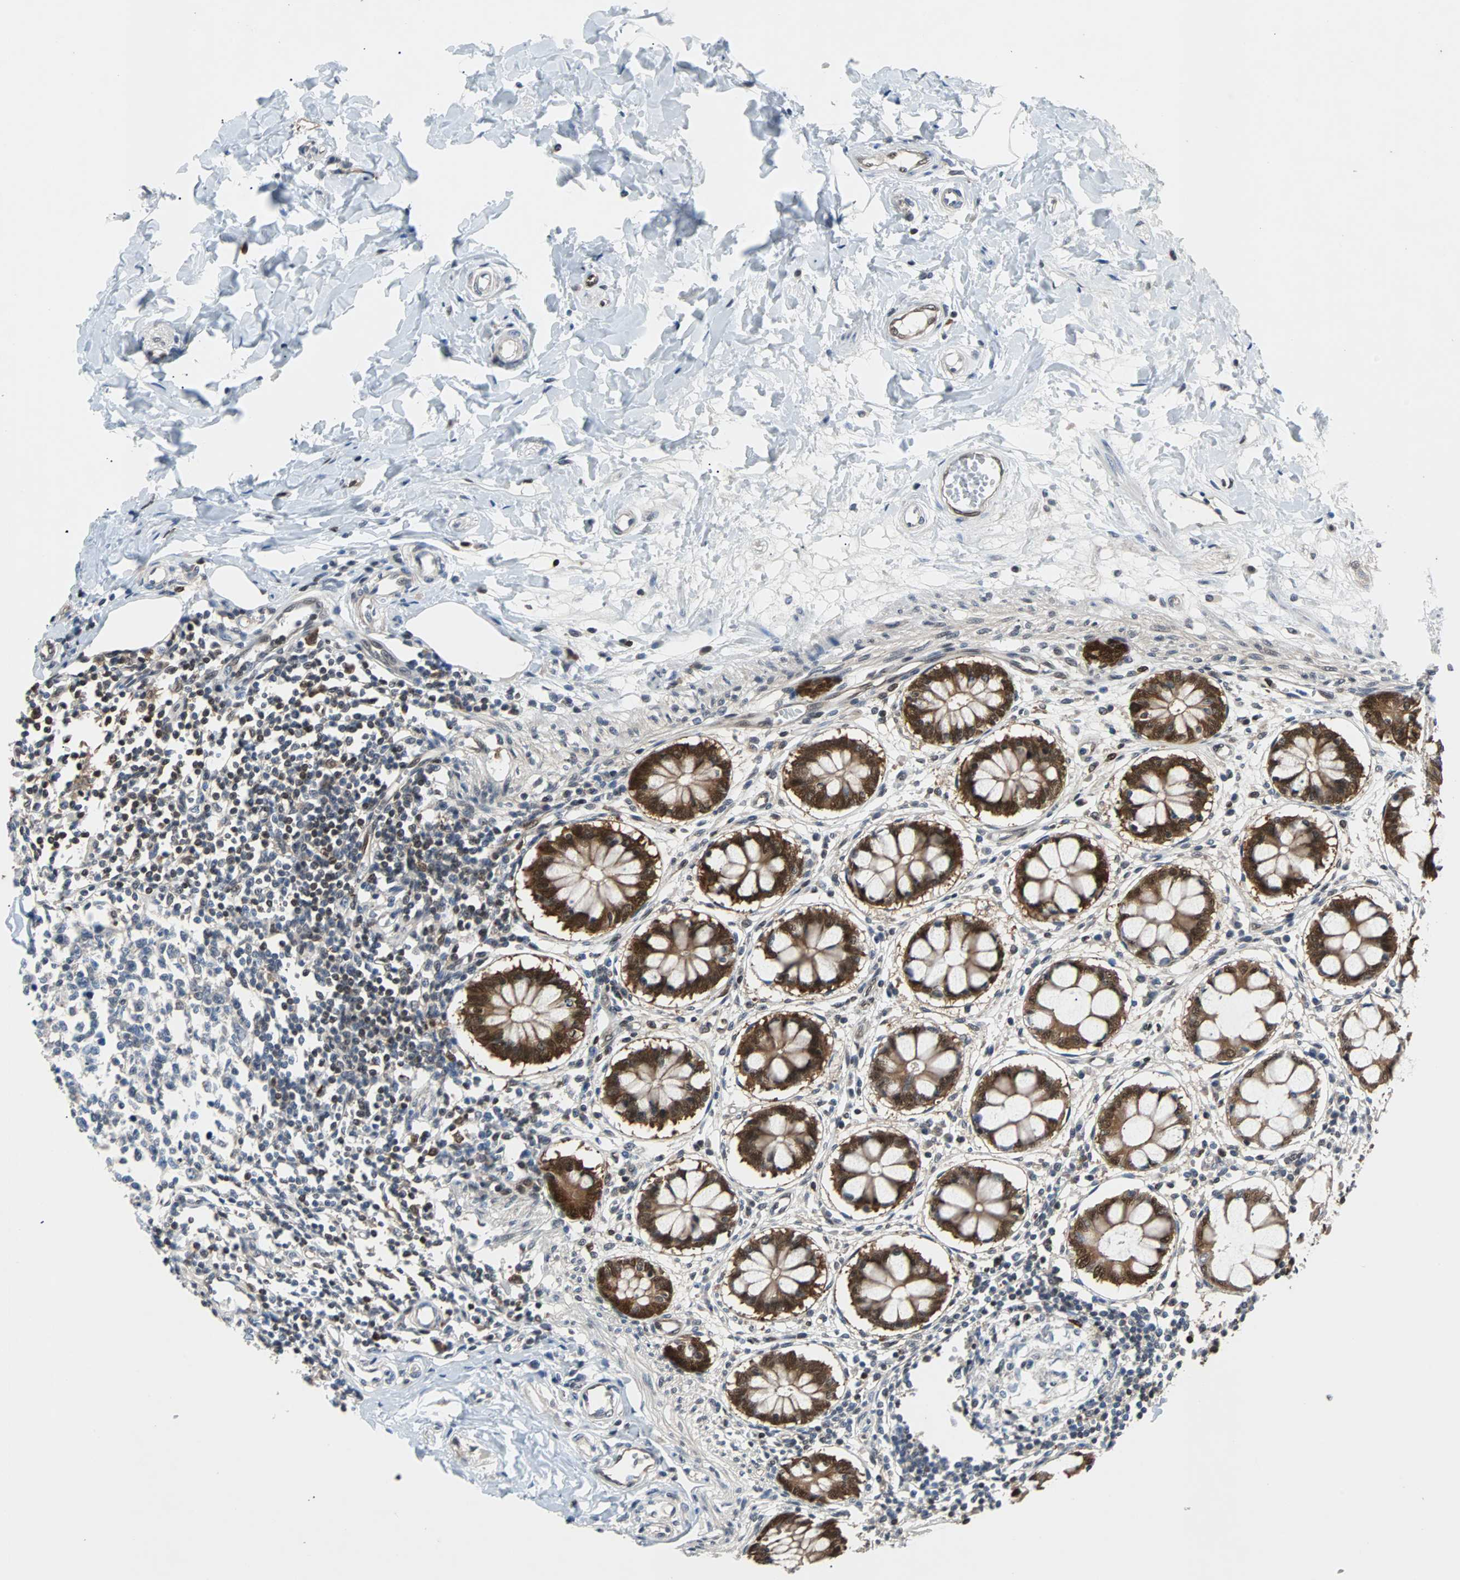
{"staining": {"intensity": "moderate", "quantity": "25%-75%", "location": "cytoplasmic/membranous"}, "tissue": "colon", "cell_type": "Endothelial cells", "image_type": "normal", "snomed": [{"axis": "morphology", "description": "Normal tissue, NOS"}, {"axis": "morphology", "description": "Adenocarcinoma, NOS"}, {"axis": "topography", "description": "Colon"}, {"axis": "topography", "description": "Peripheral nerve tissue"}], "caption": "A histopathology image showing moderate cytoplasmic/membranous expression in about 25%-75% of endothelial cells in benign colon, as visualized by brown immunohistochemical staining.", "gene": "MAP2K6", "patient": {"sex": "male", "age": 14}}